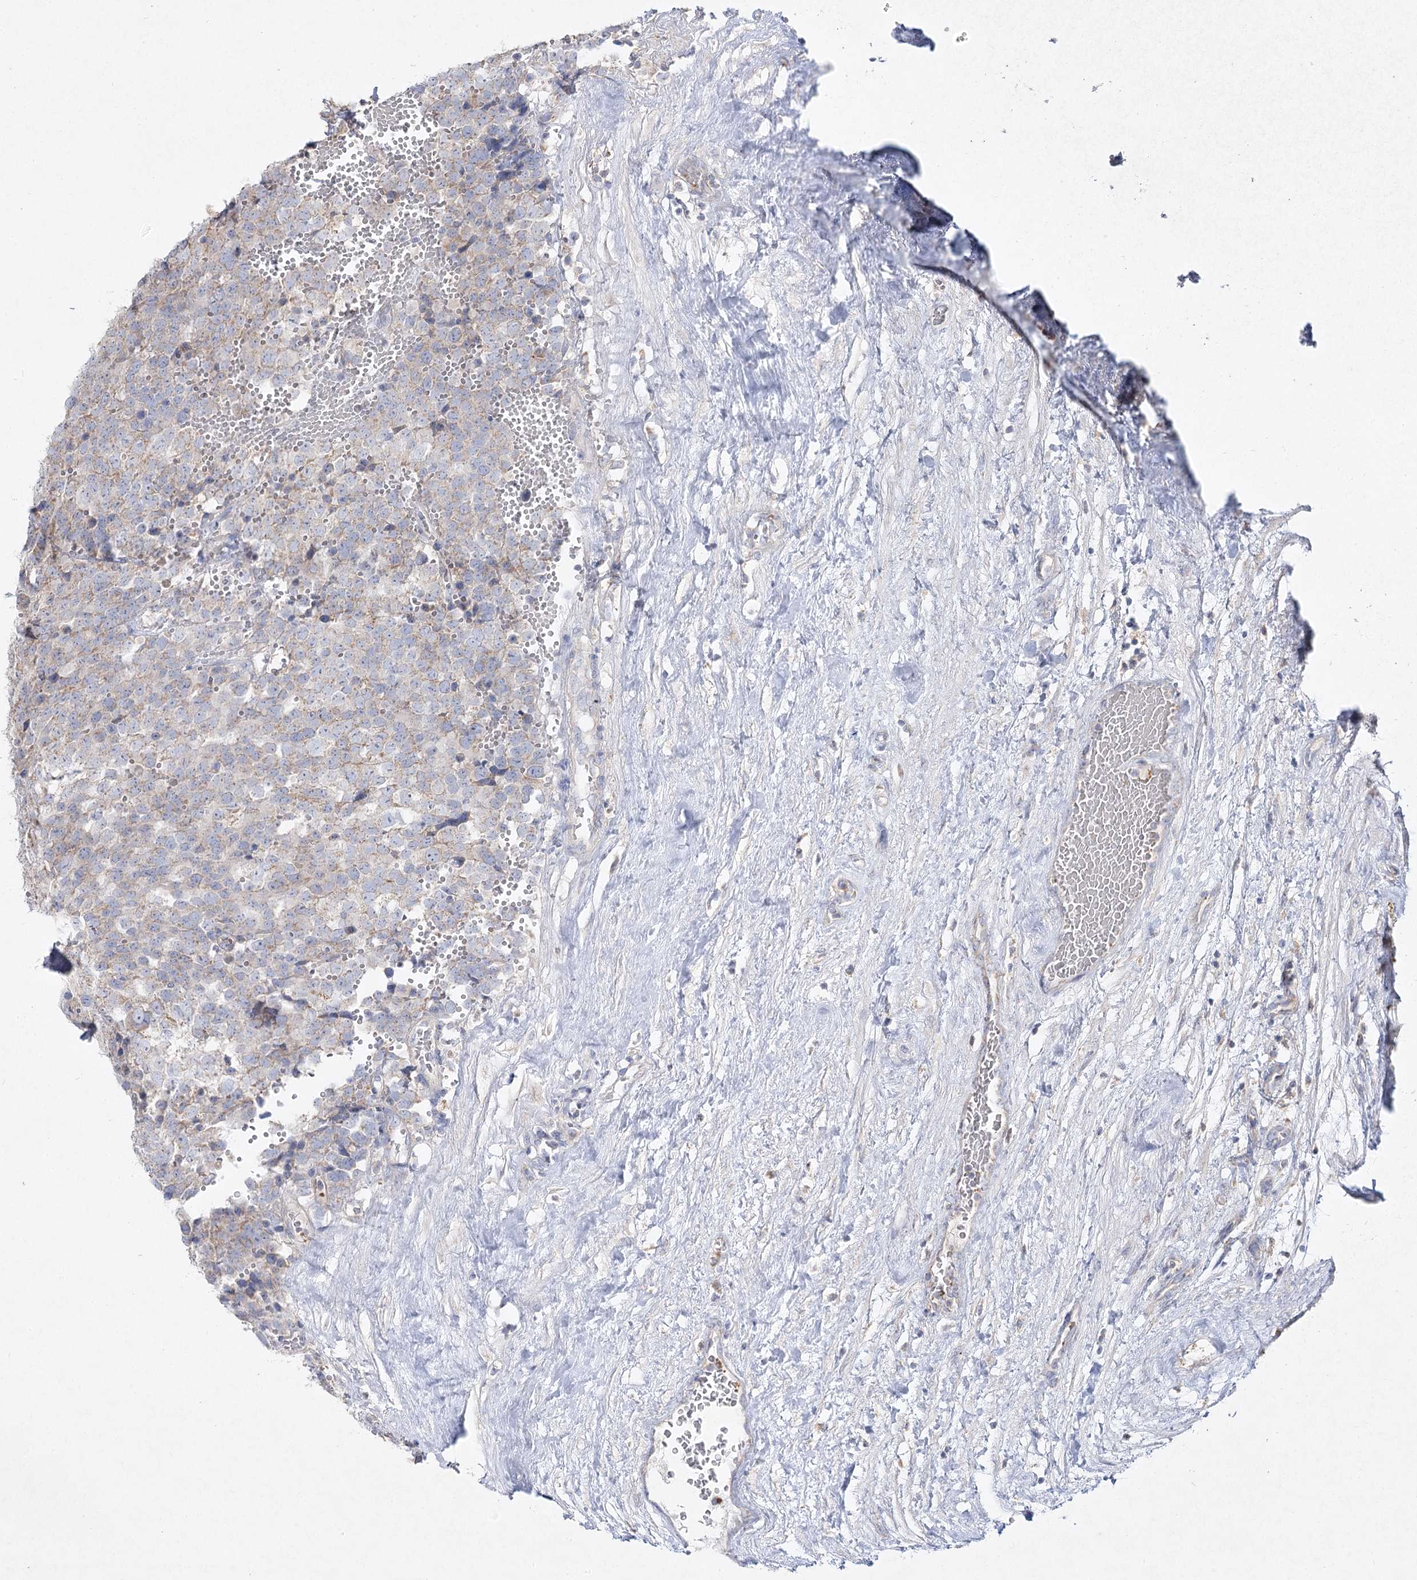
{"staining": {"intensity": "weak", "quantity": "25%-75%", "location": "cytoplasmic/membranous"}, "tissue": "testis cancer", "cell_type": "Tumor cells", "image_type": "cancer", "snomed": [{"axis": "morphology", "description": "Seminoma, NOS"}, {"axis": "topography", "description": "Testis"}], "caption": "Protein staining shows weak cytoplasmic/membranous staining in approximately 25%-75% of tumor cells in testis seminoma.", "gene": "TMEM187", "patient": {"sex": "male", "age": 71}}